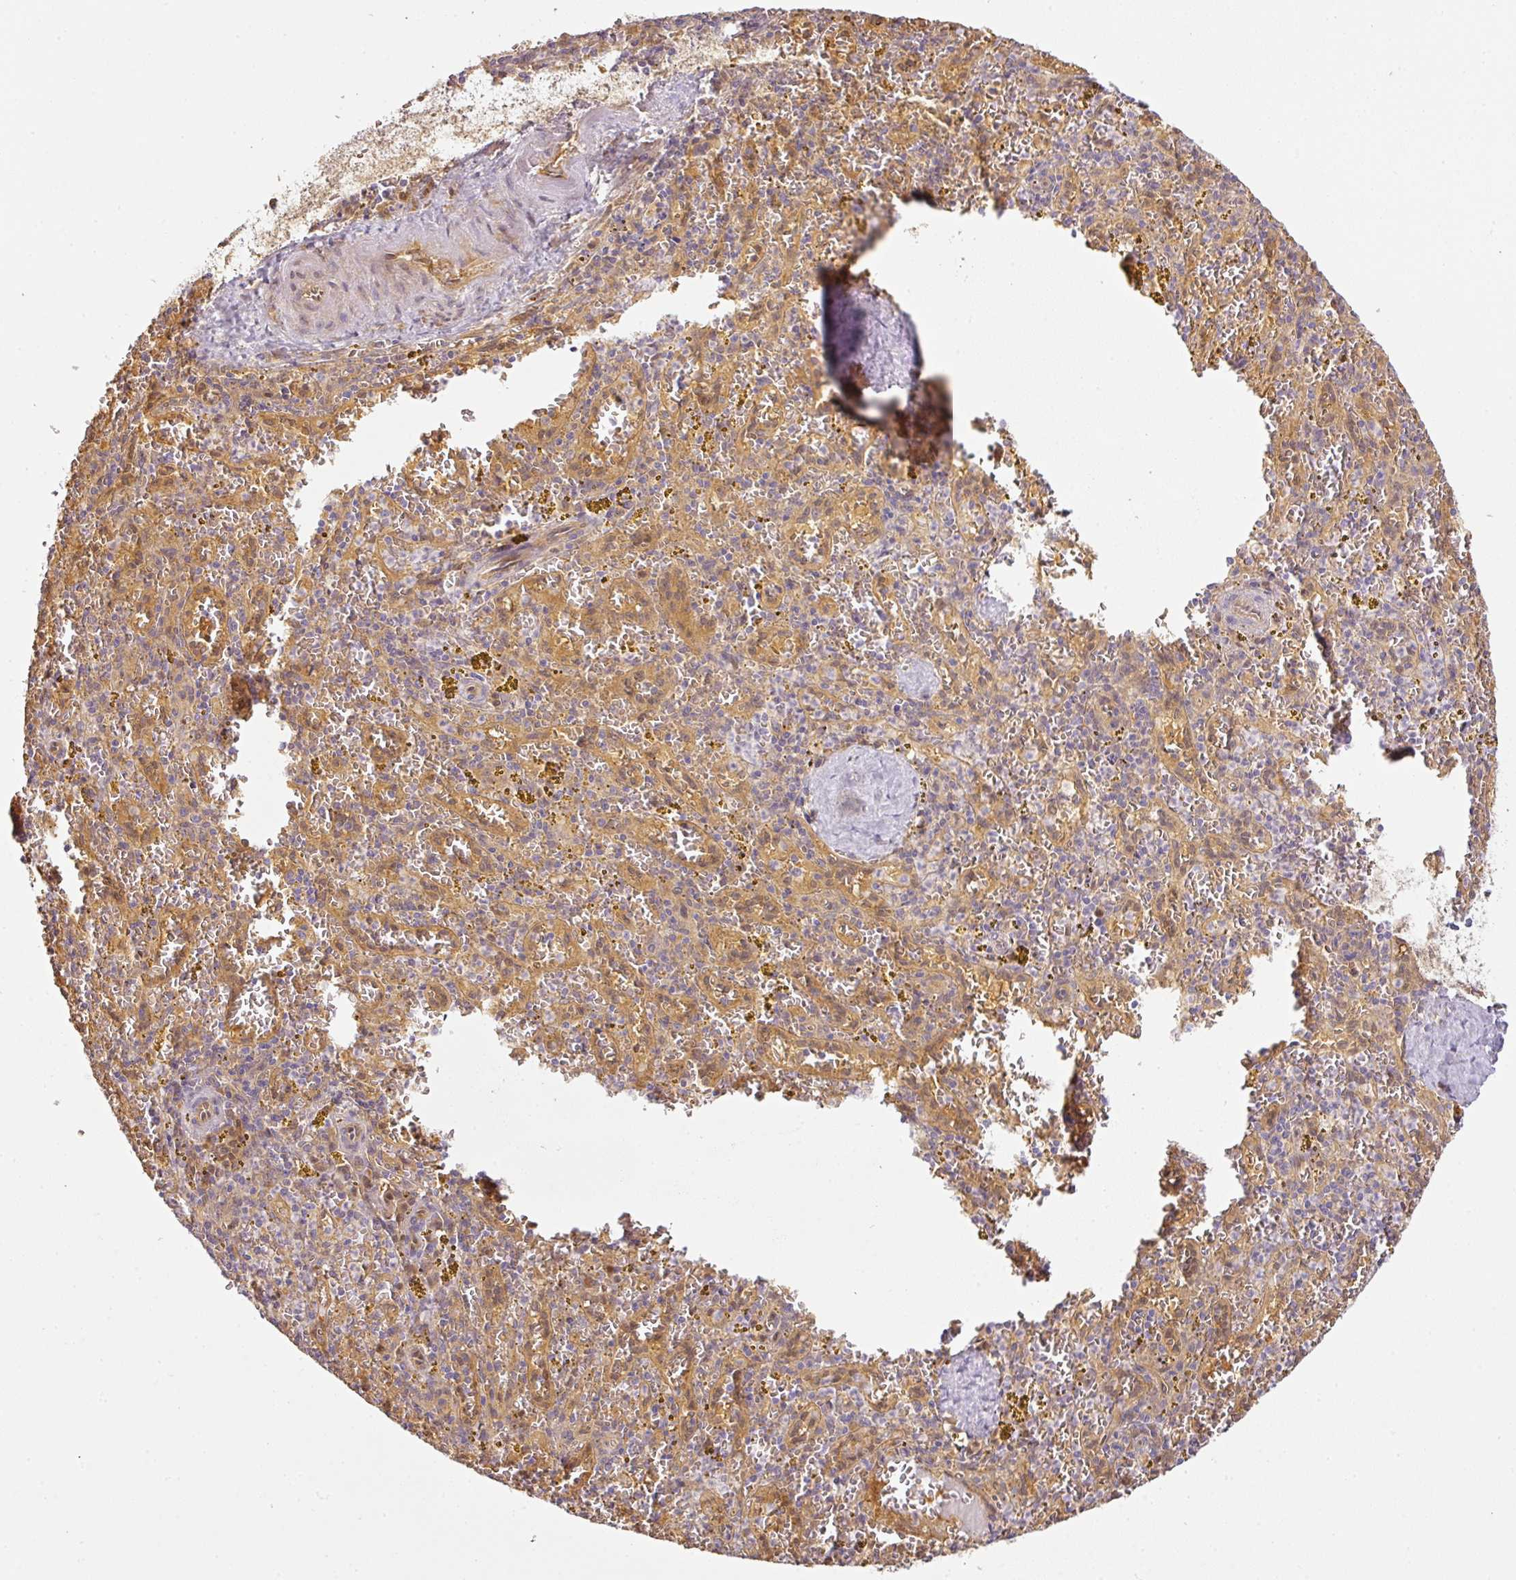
{"staining": {"intensity": "negative", "quantity": "none", "location": "none"}, "tissue": "spleen", "cell_type": "Cells in red pulp", "image_type": "normal", "snomed": [{"axis": "morphology", "description": "Normal tissue, NOS"}, {"axis": "topography", "description": "Spleen"}], "caption": "Immunohistochemical staining of benign human spleen shows no significant staining in cells in red pulp. Brightfield microscopy of IHC stained with DAB (brown) and hematoxylin (blue), captured at high magnification.", "gene": "ANKRD18A", "patient": {"sex": "male", "age": 57}}